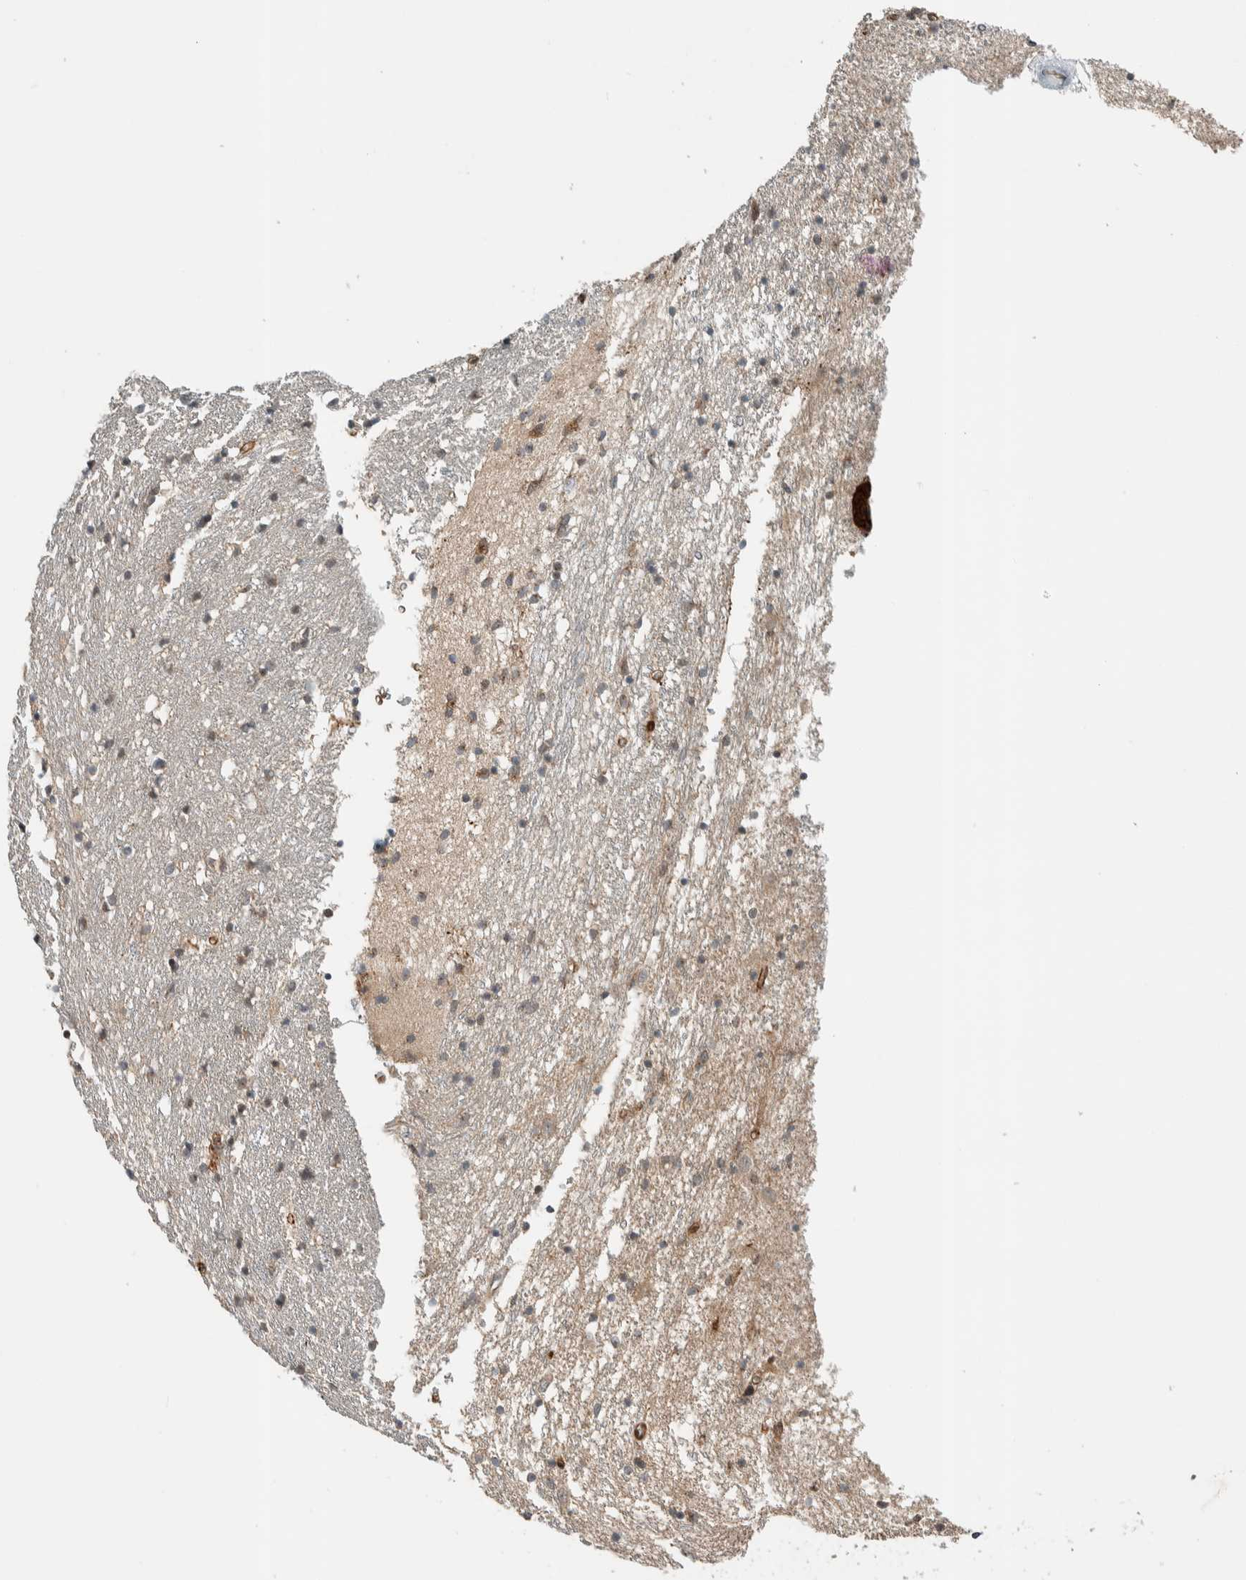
{"staining": {"intensity": "moderate", "quantity": "<25%", "location": "cytoplasmic/membranous"}, "tissue": "caudate", "cell_type": "Glial cells", "image_type": "normal", "snomed": [{"axis": "morphology", "description": "Normal tissue, NOS"}, {"axis": "topography", "description": "Lateral ventricle wall"}], "caption": "A photomicrograph showing moderate cytoplasmic/membranous expression in about <25% of glial cells in unremarkable caudate, as visualized by brown immunohistochemical staining.", "gene": "STXBP4", "patient": {"sex": "female", "age": 54}}